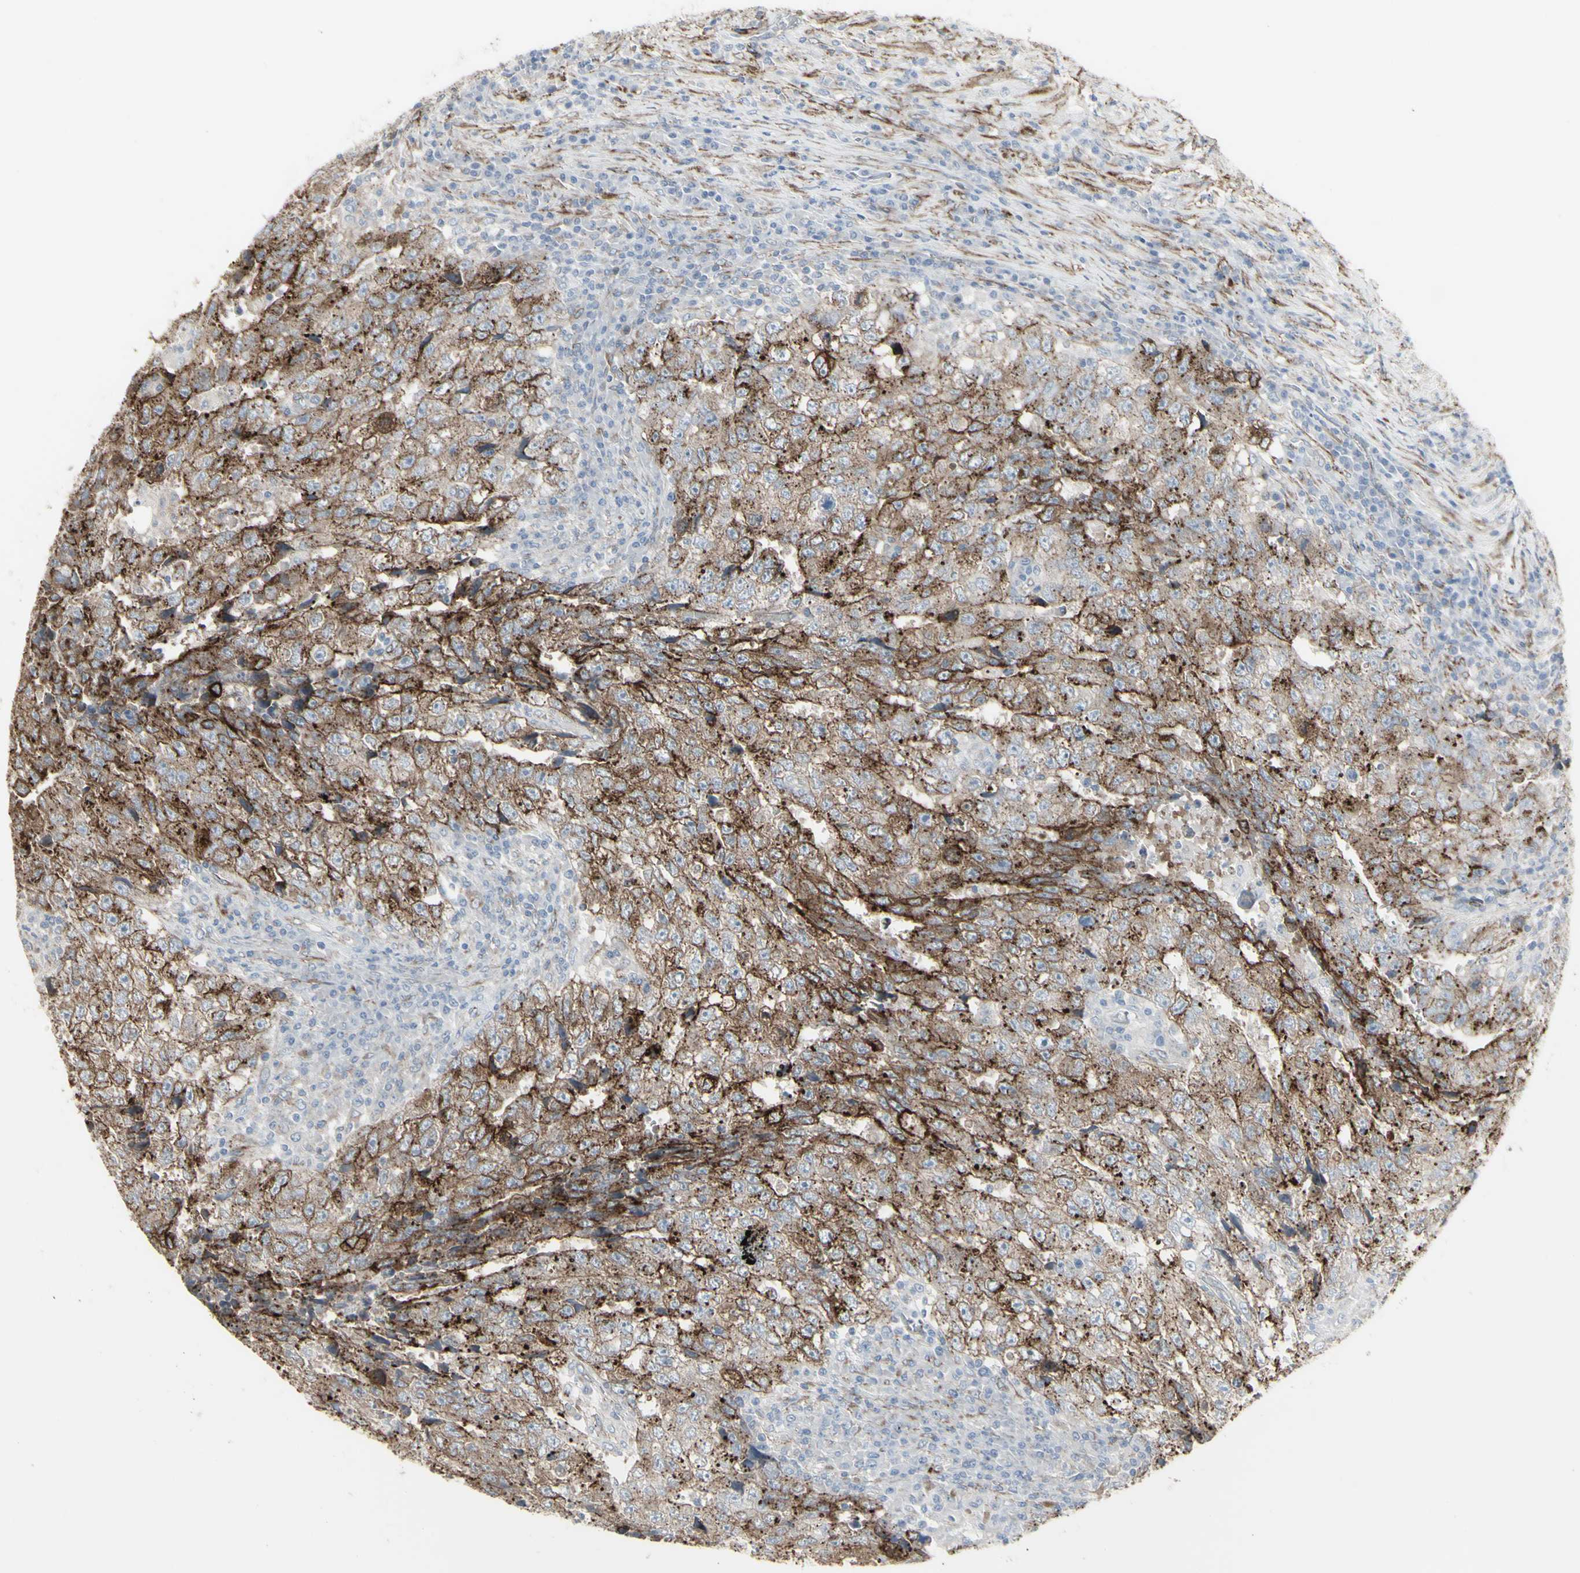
{"staining": {"intensity": "moderate", "quantity": ">75%", "location": "cytoplasmic/membranous"}, "tissue": "testis cancer", "cell_type": "Tumor cells", "image_type": "cancer", "snomed": [{"axis": "morphology", "description": "Necrosis, NOS"}, {"axis": "morphology", "description": "Carcinoma, Embryonal, NOS"}, {"axis": "topography", "description": "Testis"}], "caption": "Brown immunohistochemical staining in human testis cancer (embryonal carcinoma) displays moderate cytoplasmic/membranous staining in about >75% of tumor cells.", "gene": "GJA1", "patient": {"sex": "male", "age": 19}}